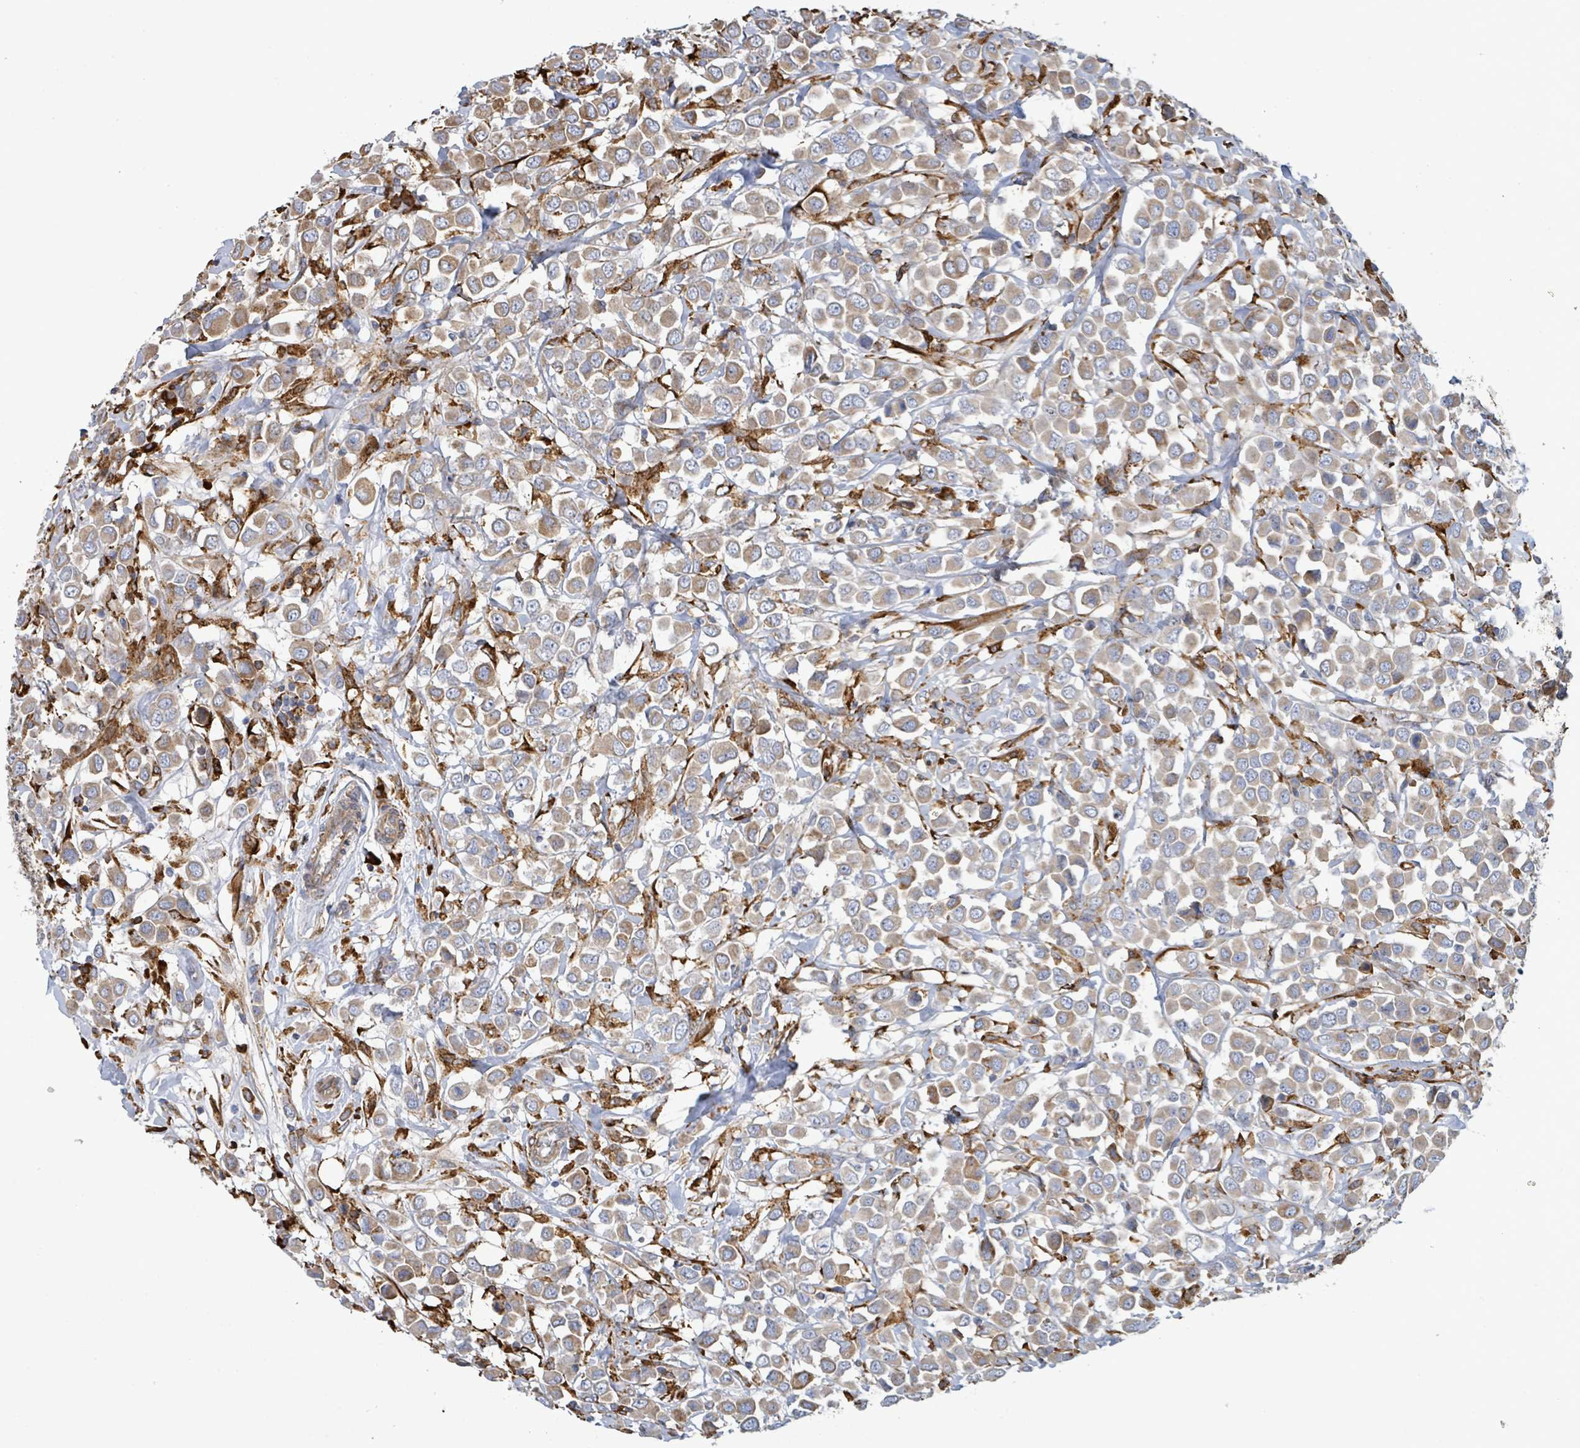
{"staining": {"intensity": "moderate", "quantity": ">75%", "location": "cytoplasmic/membranous"}, "tissue": "breast cancer", "cell_type": "Tumor cells", "image_type": "cancer", "snomed": [{"axis": "morphology", "description": "Duct carcinoma"}, {"axis": "topography", "description": "Breast"}], "caption": "Immunohistochemistry (IHC) photomicrograph of human breast invasive ductal carcinoma stained for a protein (brown), which exhibits medium levels of moderate cytoplasmic/membranous staining in about >75% of tumor cells.", "gene": "RFPL4A", "patient": {"sex": "female", "age": 61}}